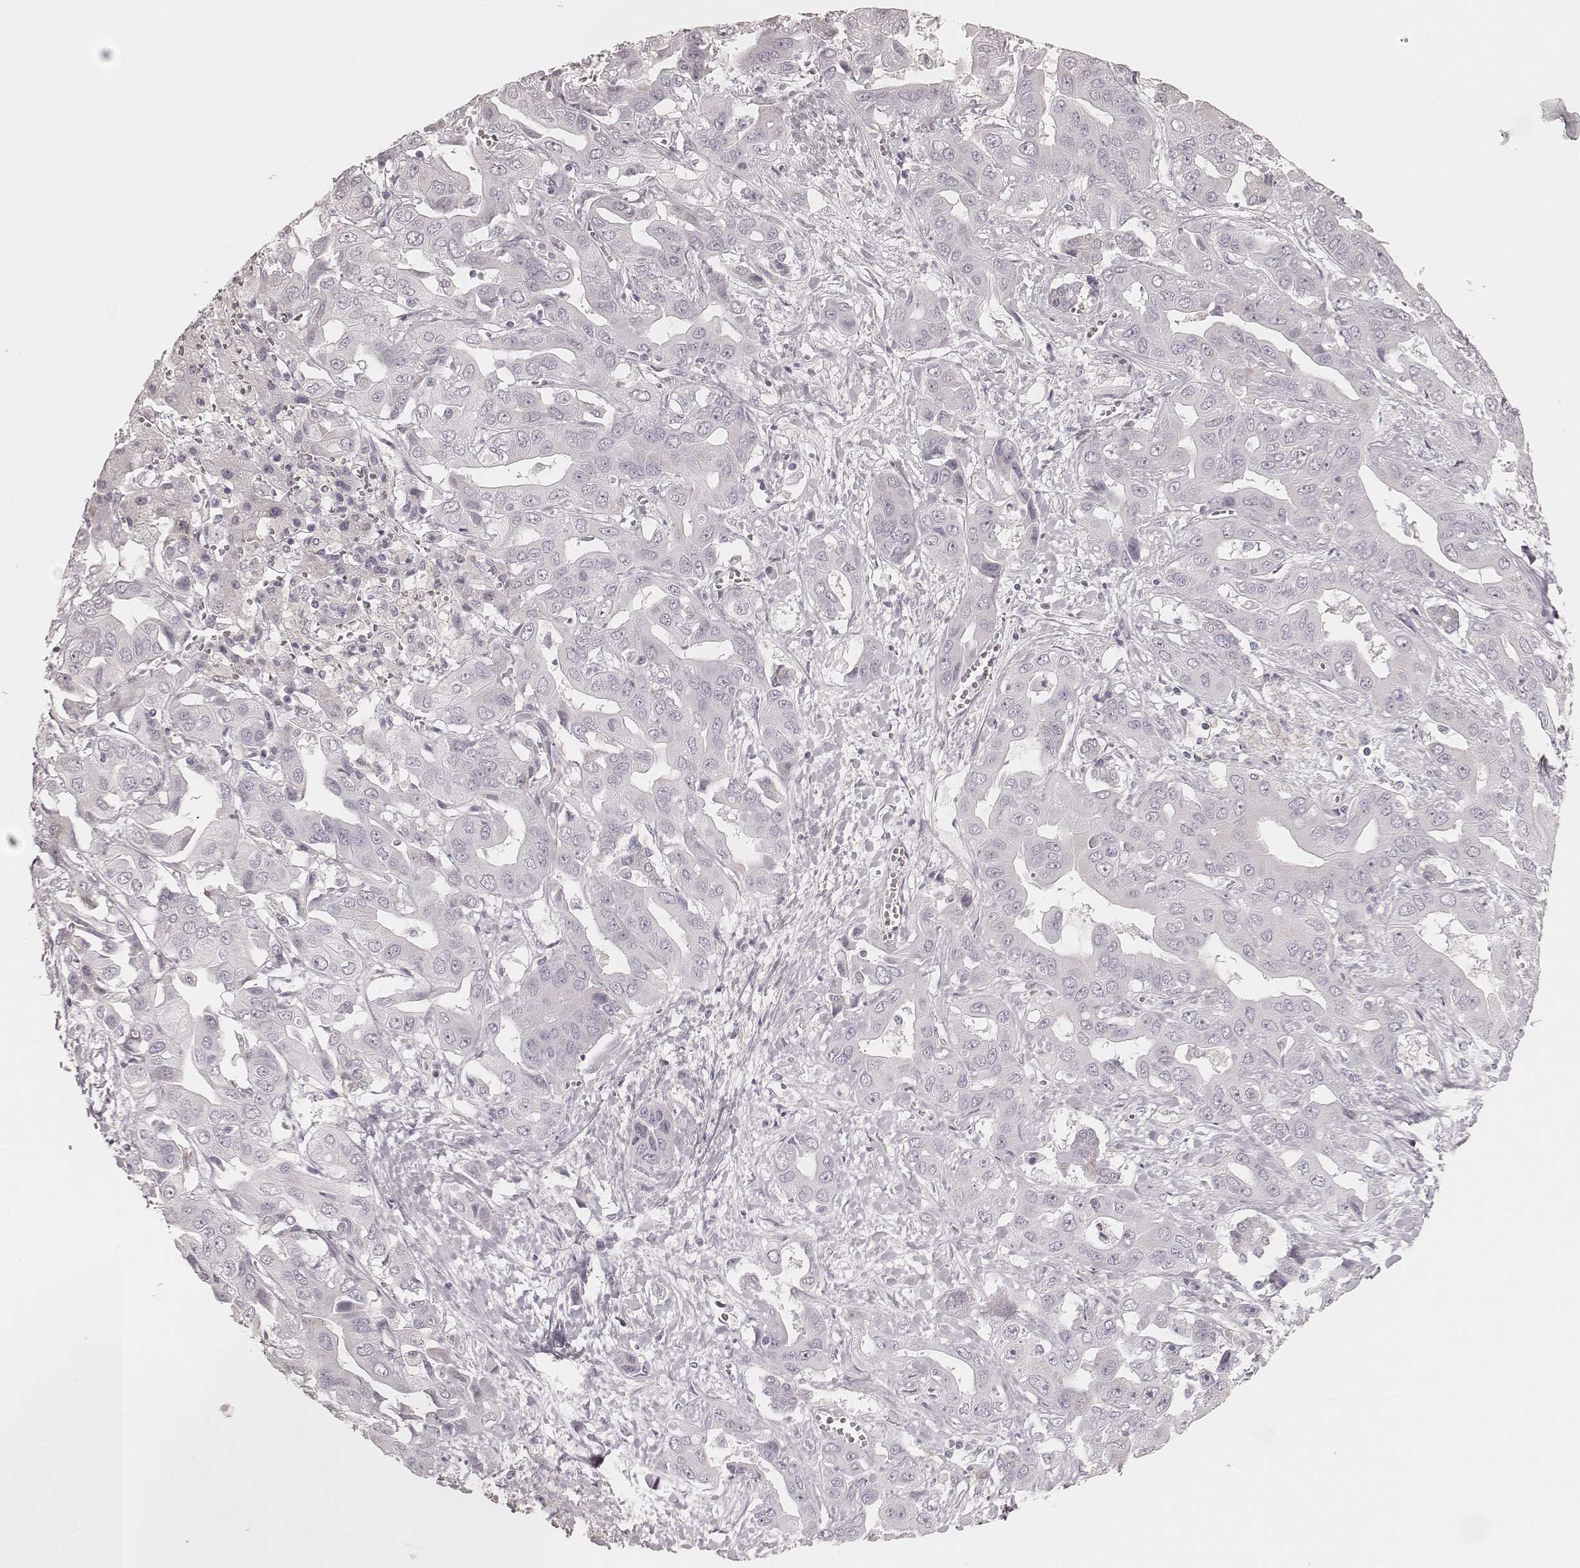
{"staining": {"intensity": "negative", "quantity": "none", "location": "none"}, "tissue": "liver cancer", "cell_type": "Tumor cells", "image_type": "cancer", "snomed": [{"axis": "morphology", "description": "Cholangiocarcinoma"}, {"axis": "topography", "description": "Liver"}], "caption": "Tumor cells show no significant positivity in cholangiocarcinoma (liver). (Brightfield microscopy of DAB (3,3'-diaminobenzidine) immunohistochemistry at high magnification).", "gene": "KIF5C", "patient": {"sex": "female", "age": 52}}